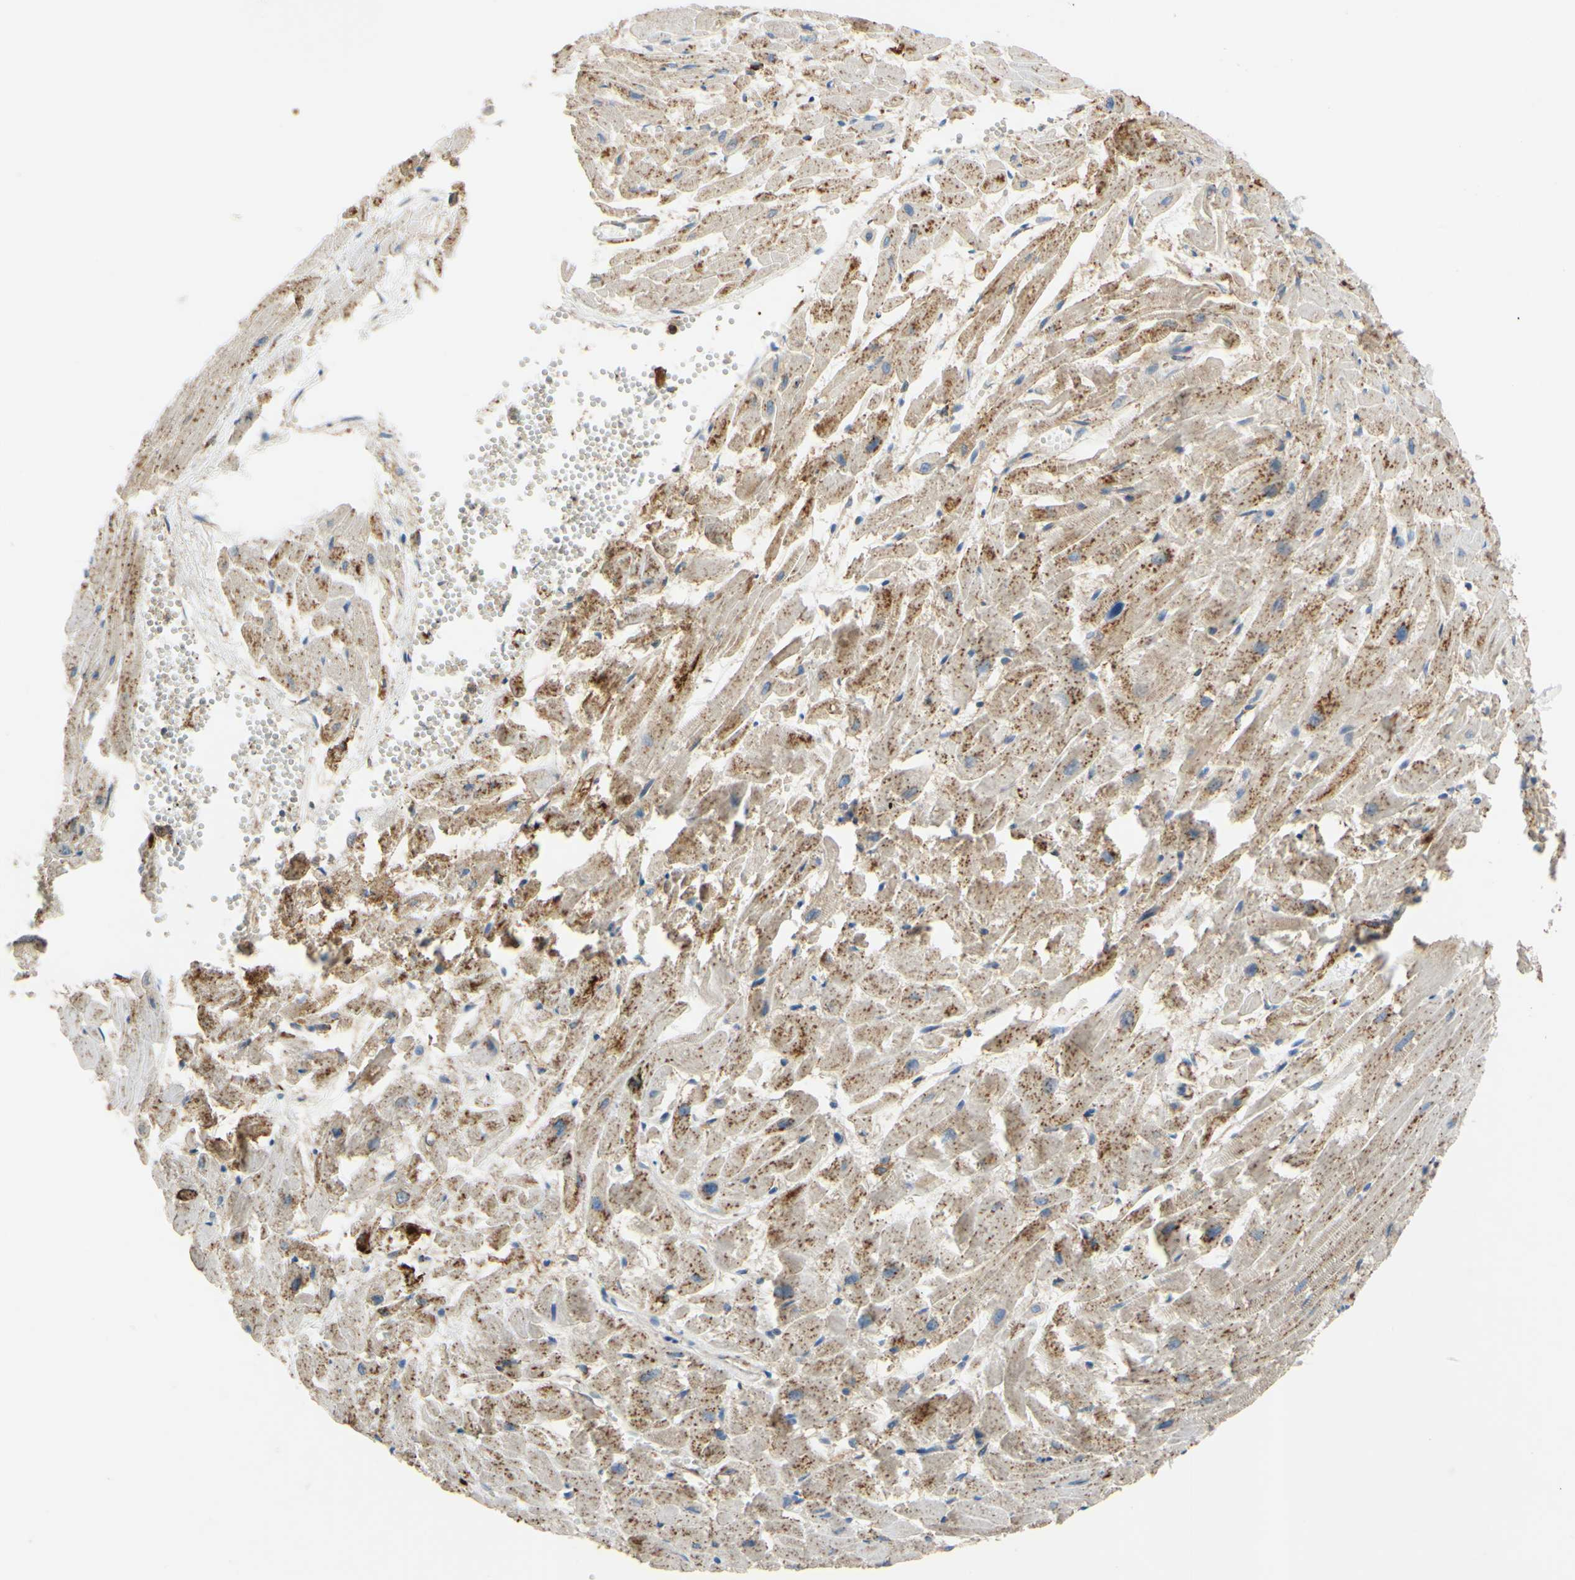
{"staining": {"intensity": "moderate", "quantity": "25%-75%", "location": "cytoplasmic/membranous"}, "tissue": "heart muscle", "cell_type": "Cardiomyocytes", "image_type": "normal", "snomed": [{"axis": "morphology", "description": "Normal tissue, NOS"}, {"axis": "topography", "description": "Heart"}], "caption": "This histopathology image exhibits normal heart muscle stained with IHC to label a protein in brown. The cytoplasmic/membranous of cardiomyocytes show moderate positivity for the protein. Nuclei are counter-stained blue.", "gene": "POR", "patient": {"sex": "female", "age": 19}}